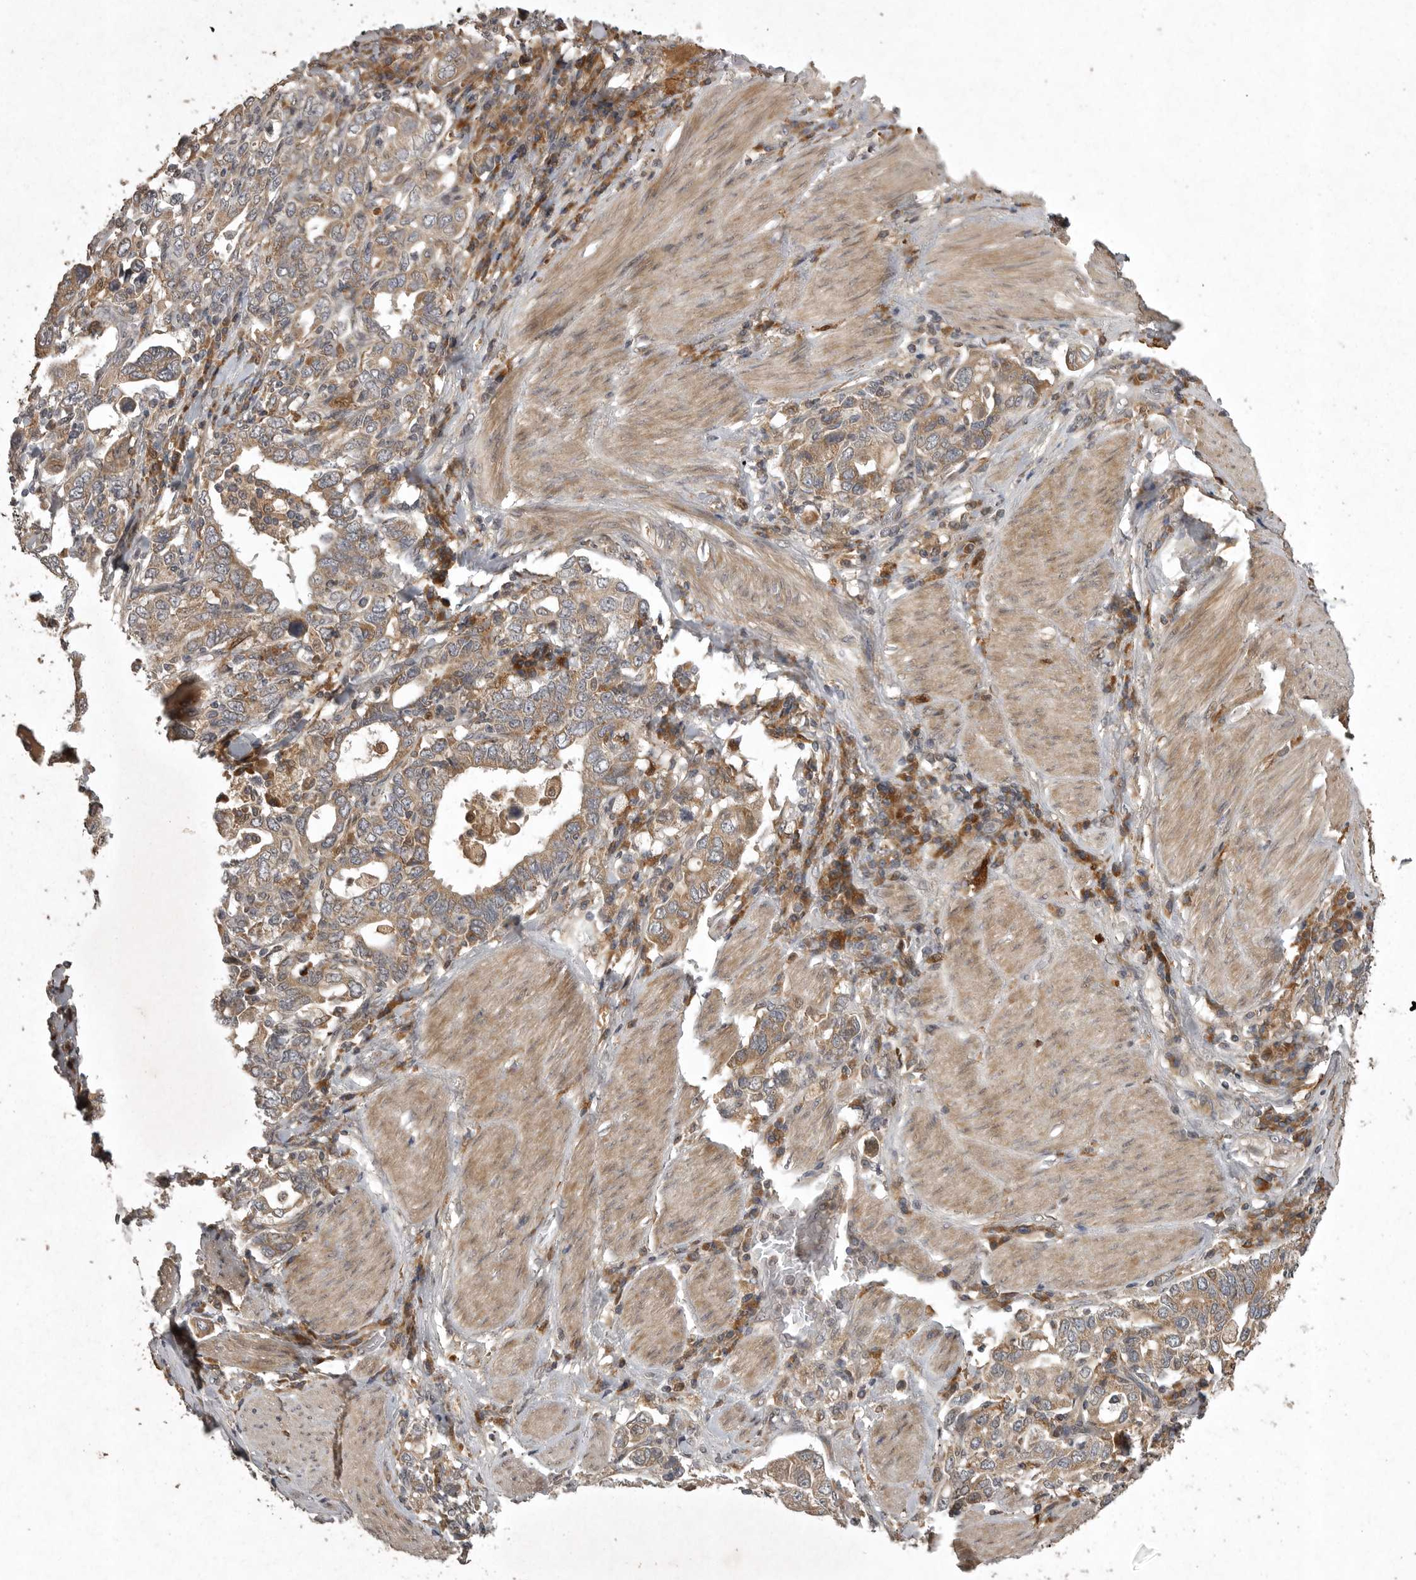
{"staining": {"intensity": "moderate", "quantity": ">75%", "location": "cytoplasmic/membranous"}, "tissue": "stomach cancer", "cell_type": "Tumor cells", "image_type": "cancer", "snomed": [{"axis": "morphology", "description": "Adenocarcinoma, NOS"}, {"axis": "topography", "description": "Stomach, upper"}], "caption": "The micrograph reveals staining of stomach cancer (adenocarcinoma), revealing moderate cytoplasmic/membranous protein positivity (brown color) within tumor cells. (IHC, brightfield microscopy, high magnification).", "gene": "GPR31", "patient": {"sex": "male", "age": 62}}